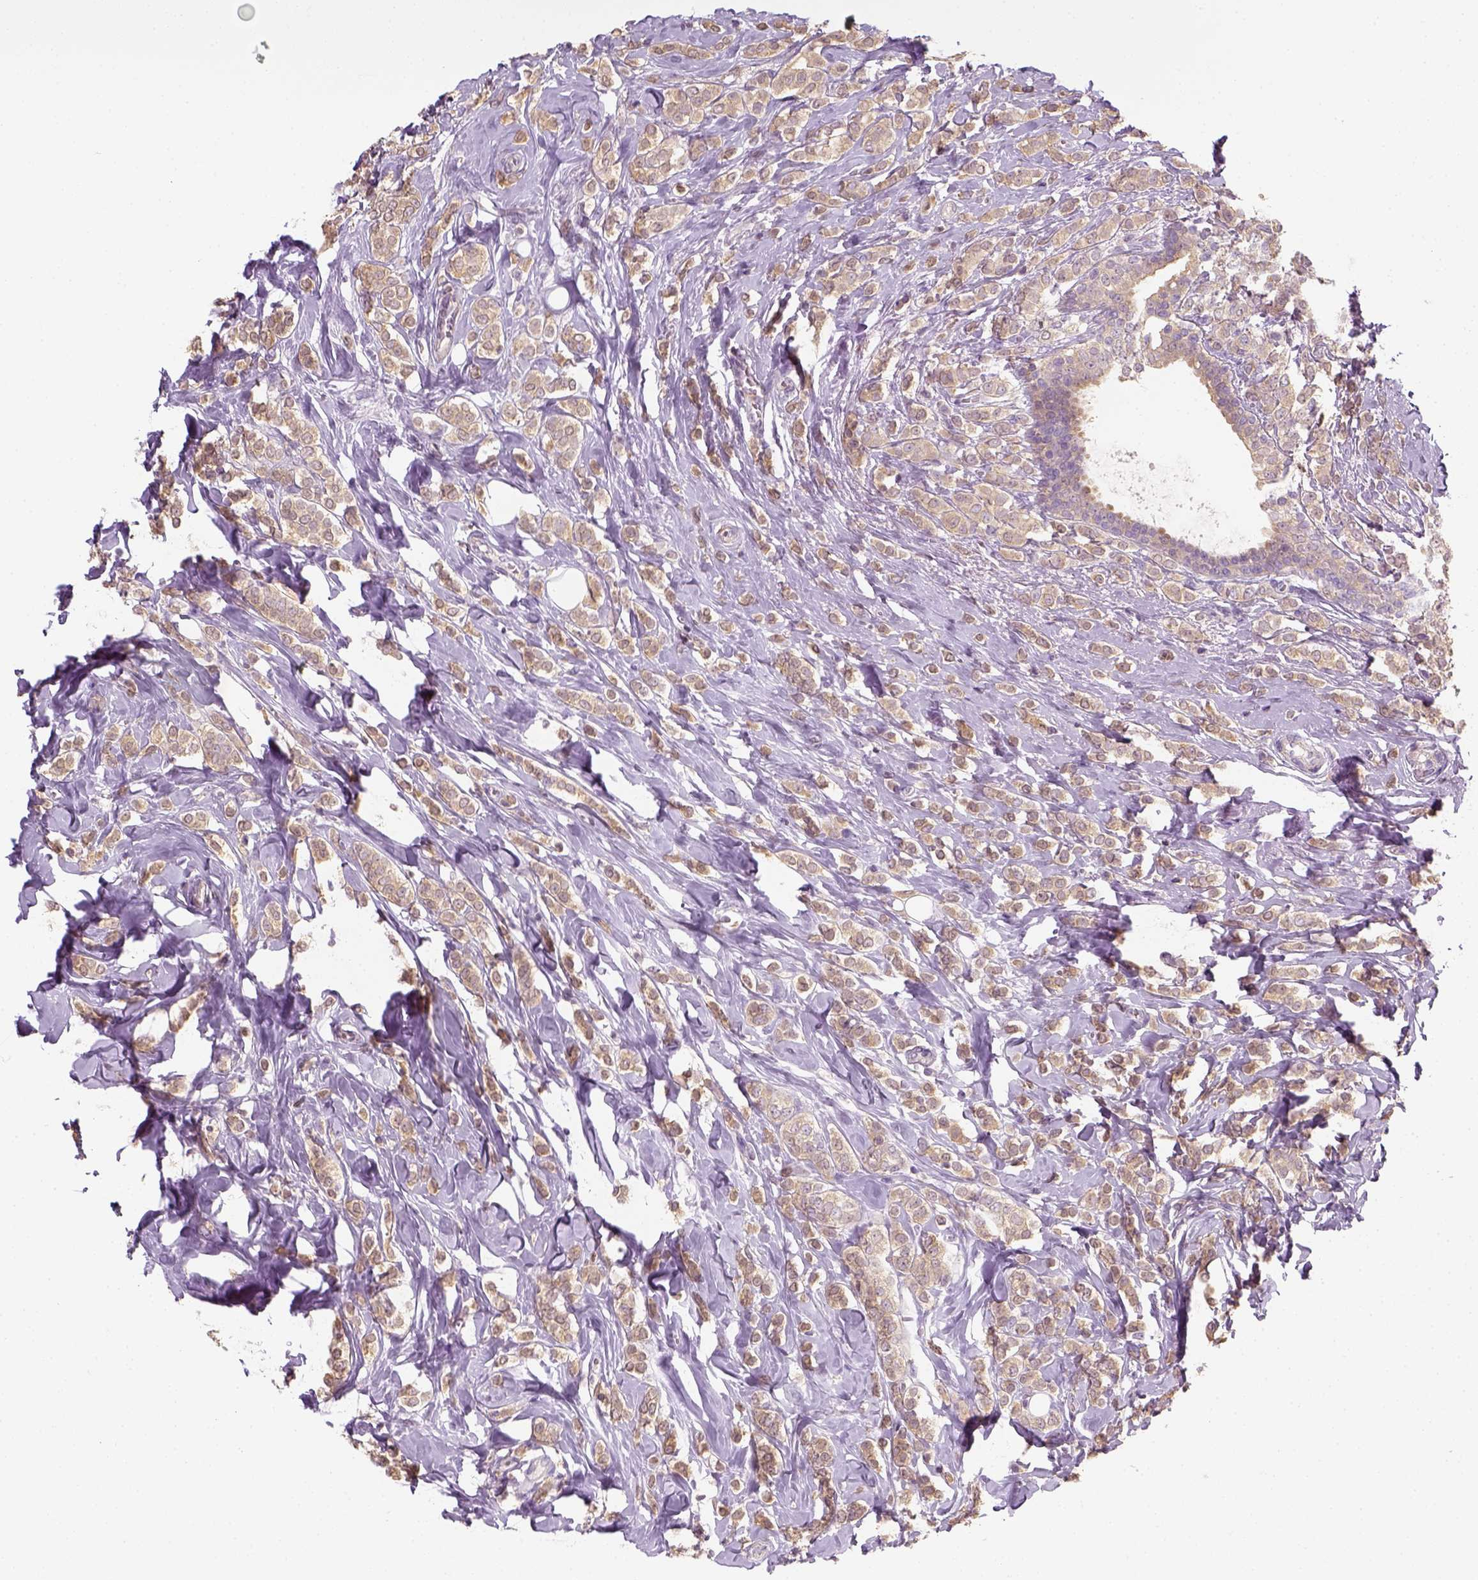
{"staining": {"intensity": "weak", "quantity": ">75%", "location": "cytoplasmic/membranous"}, "tissue": "breast cancer", "cell_type": "Tumor cells", "image_type": "cancer", "snomed": [{"axis": "morphology", "description": "Lobular carcinoma"}, {"axis": "topography", "description": "Breast"}], "caption": "This is an image of IHC staining of breast cancer, which shows weak positivity in the cytoplasmic/membranous of tumor cells.", "gene": "EPHB1", "patient": {"sex": "female", "age": 49}}